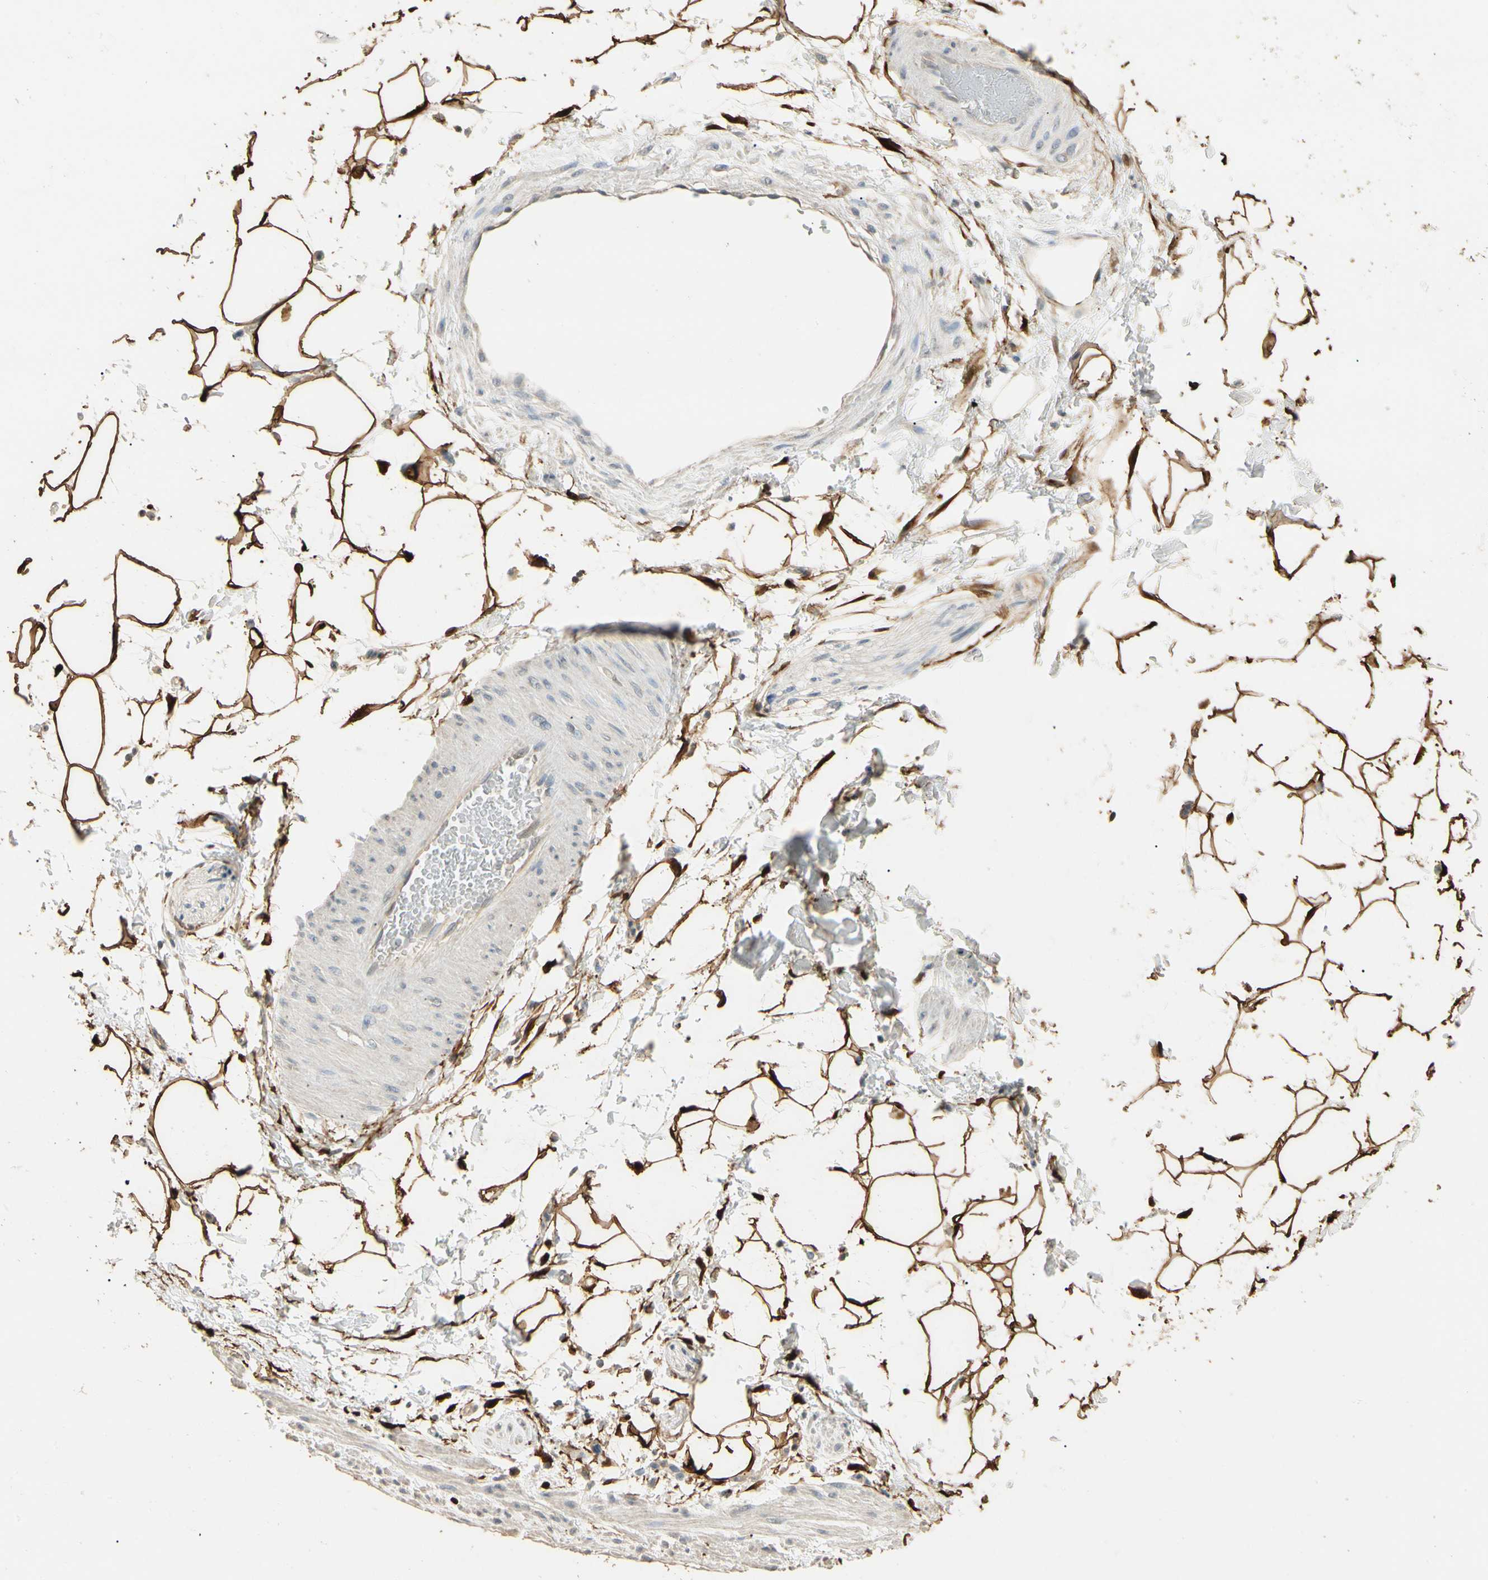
{"staining": {"intensity": "strong", "quantity": ">75%", "location": "cytoplasmic/membranous,nuclear"}, "tissue": "adipose tissue", "cell_type": "Adipocytes", "image_type": "normal", "snomed": [{"axis": "morphology", "description": "Normal tissue, NOS"}, {"axis": "topography", "description": "Soft tissue"}], "caption": "Immunohistochemical staining of unremarkable human adipose tissue demonstrates strong cytoplasmic/membranous,nuclear protein expression in about >75% of adipocytes. The staining was performed using DAB to visualize the protein expression in brown, while the nuclei were stained in blue with hematoxylin (Magnification: 20x).", "gene": "GNE", "patient": {"sex": "male", "age": 72}}